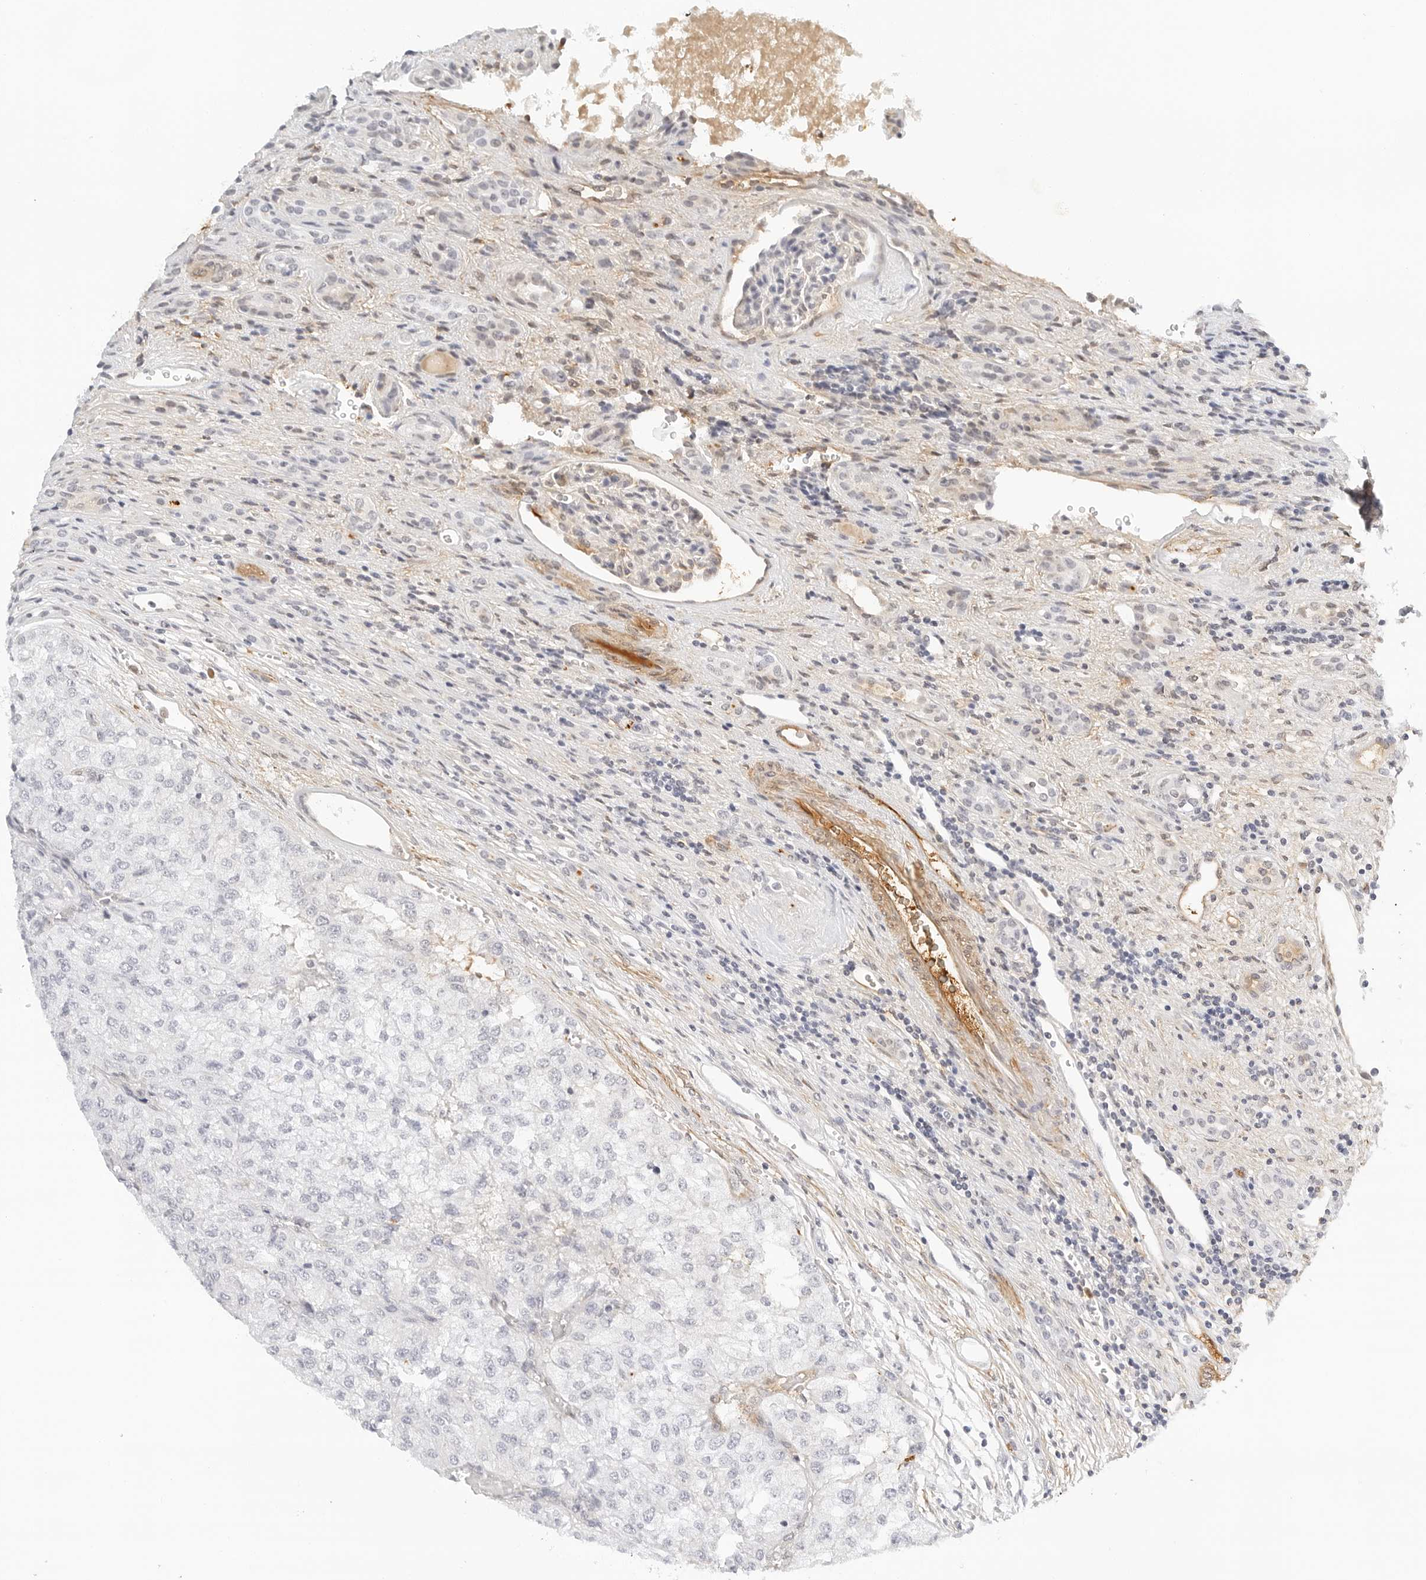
{"staining": {"intensity": "negative", "quantity": "none", "location": "none"}, "tissue": "renal cancer", "cell_type": "Tumor cells", "image_type": "cancer", "snomed": [{"axis": "morphology", "description": "Adenocarcinoma, NOS"}, {"axis": "topography", "description": "Kidney"}], "caption": "An IHC micrograph of adenocarcinoma (renal) is shown. There is no staining in tumor cells of adenocarcinoma (renal). The staining is performed using DAB (3,3'-diaminobenzidine) brown chromogen with nuclei counter-stained in using hematoxylin.", "gene": "PKDCC", "patient": {"sex": "female", "age": 54}}